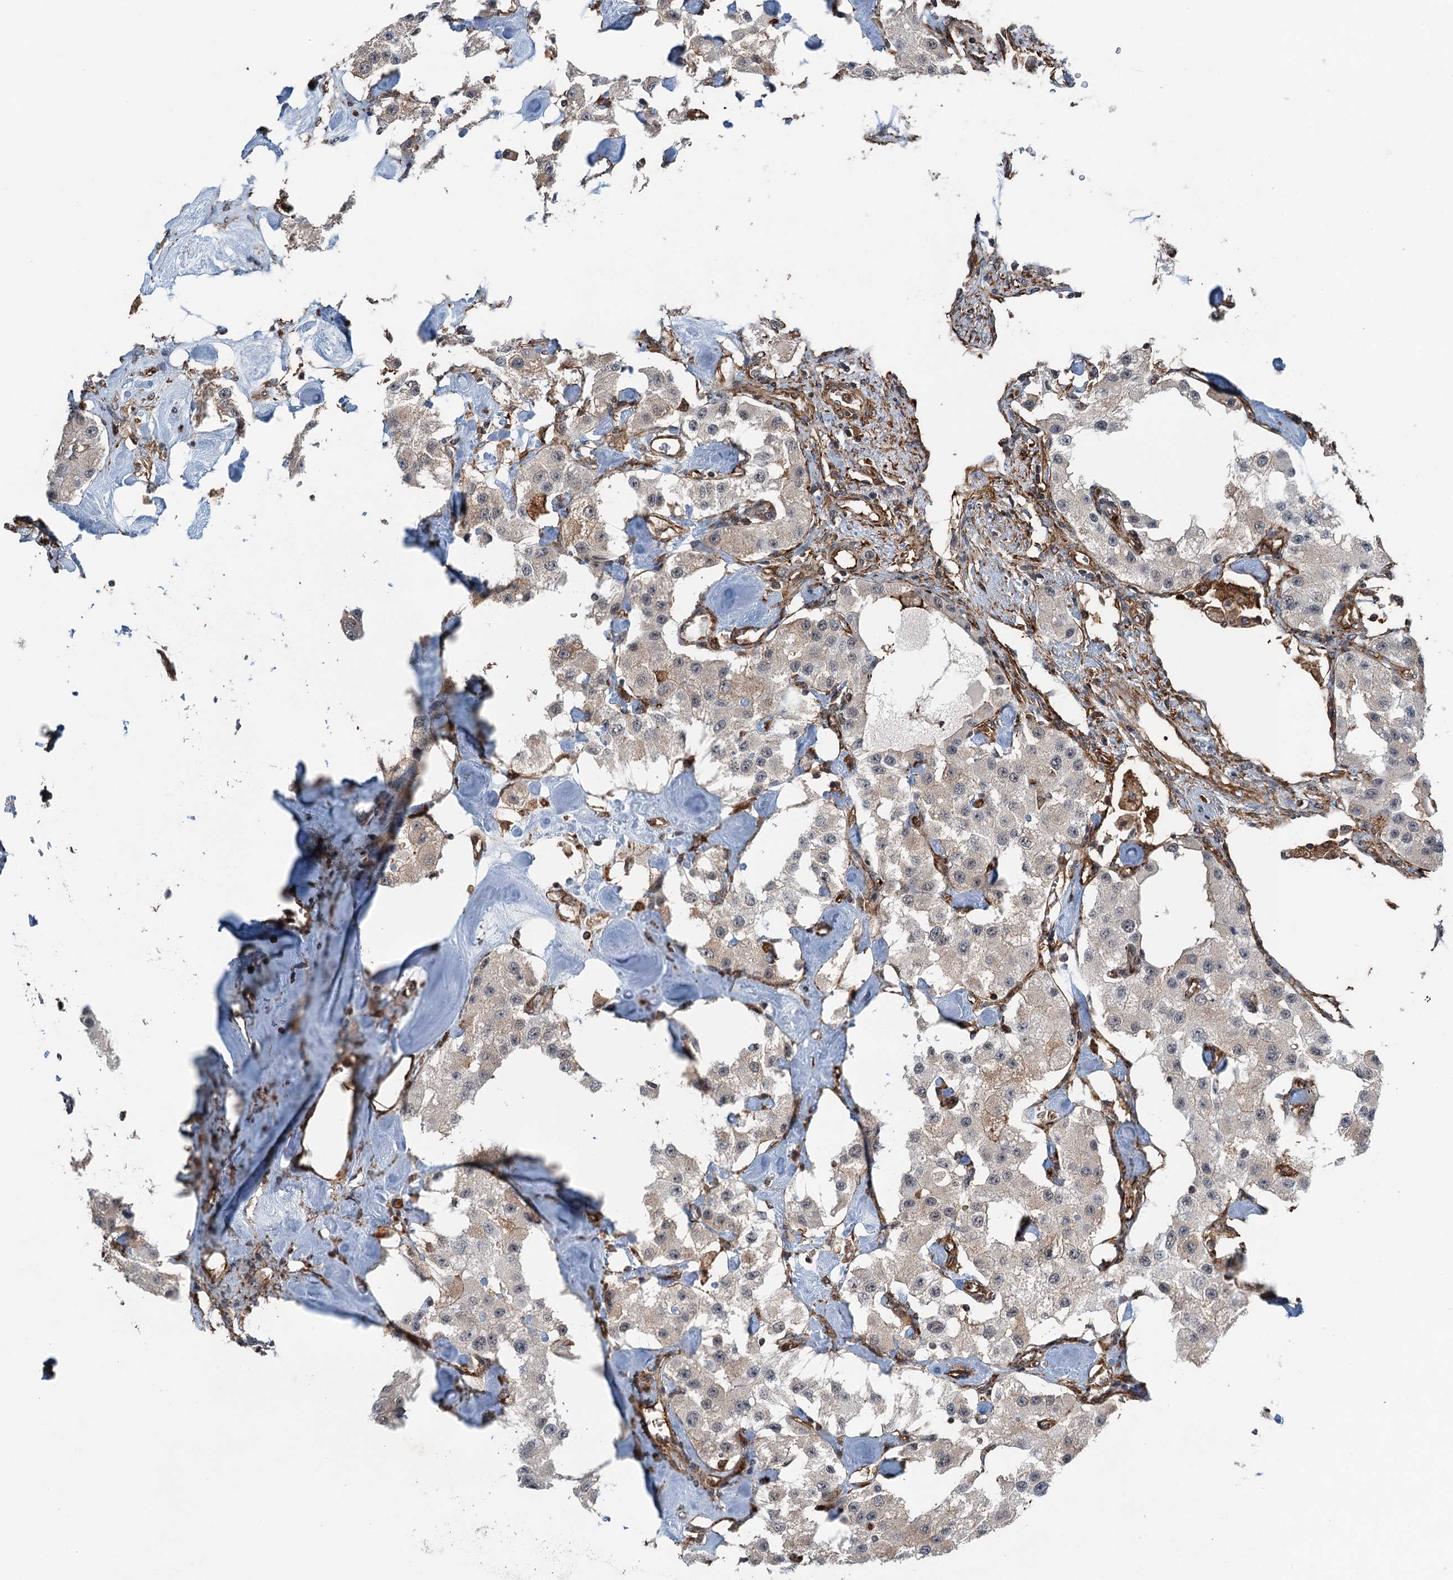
{"staining": {"intensity": "weak", "quantity": "25%-75%", "location": "cytoplasmic/membranous"}, "tissue": "carcinoid", "cell_type": "Tumor cells", "image_type": "cancer", "snomed": [{"axis": "morphology", "description": "Carcinoid, malignant, NOS"}, {"axis": "topography", "description": "Pancreas"}], "caption": "Tumor cells reveal low levels of weak cytoplasmic/membranous positivity in approximately 25%-75% of cells in human carcinoid. (DAB IHC, brown staining for protein, blue staining for nuclei).", "gene": "WHAMM", "patient": {"sex": "male", "age": 41}}